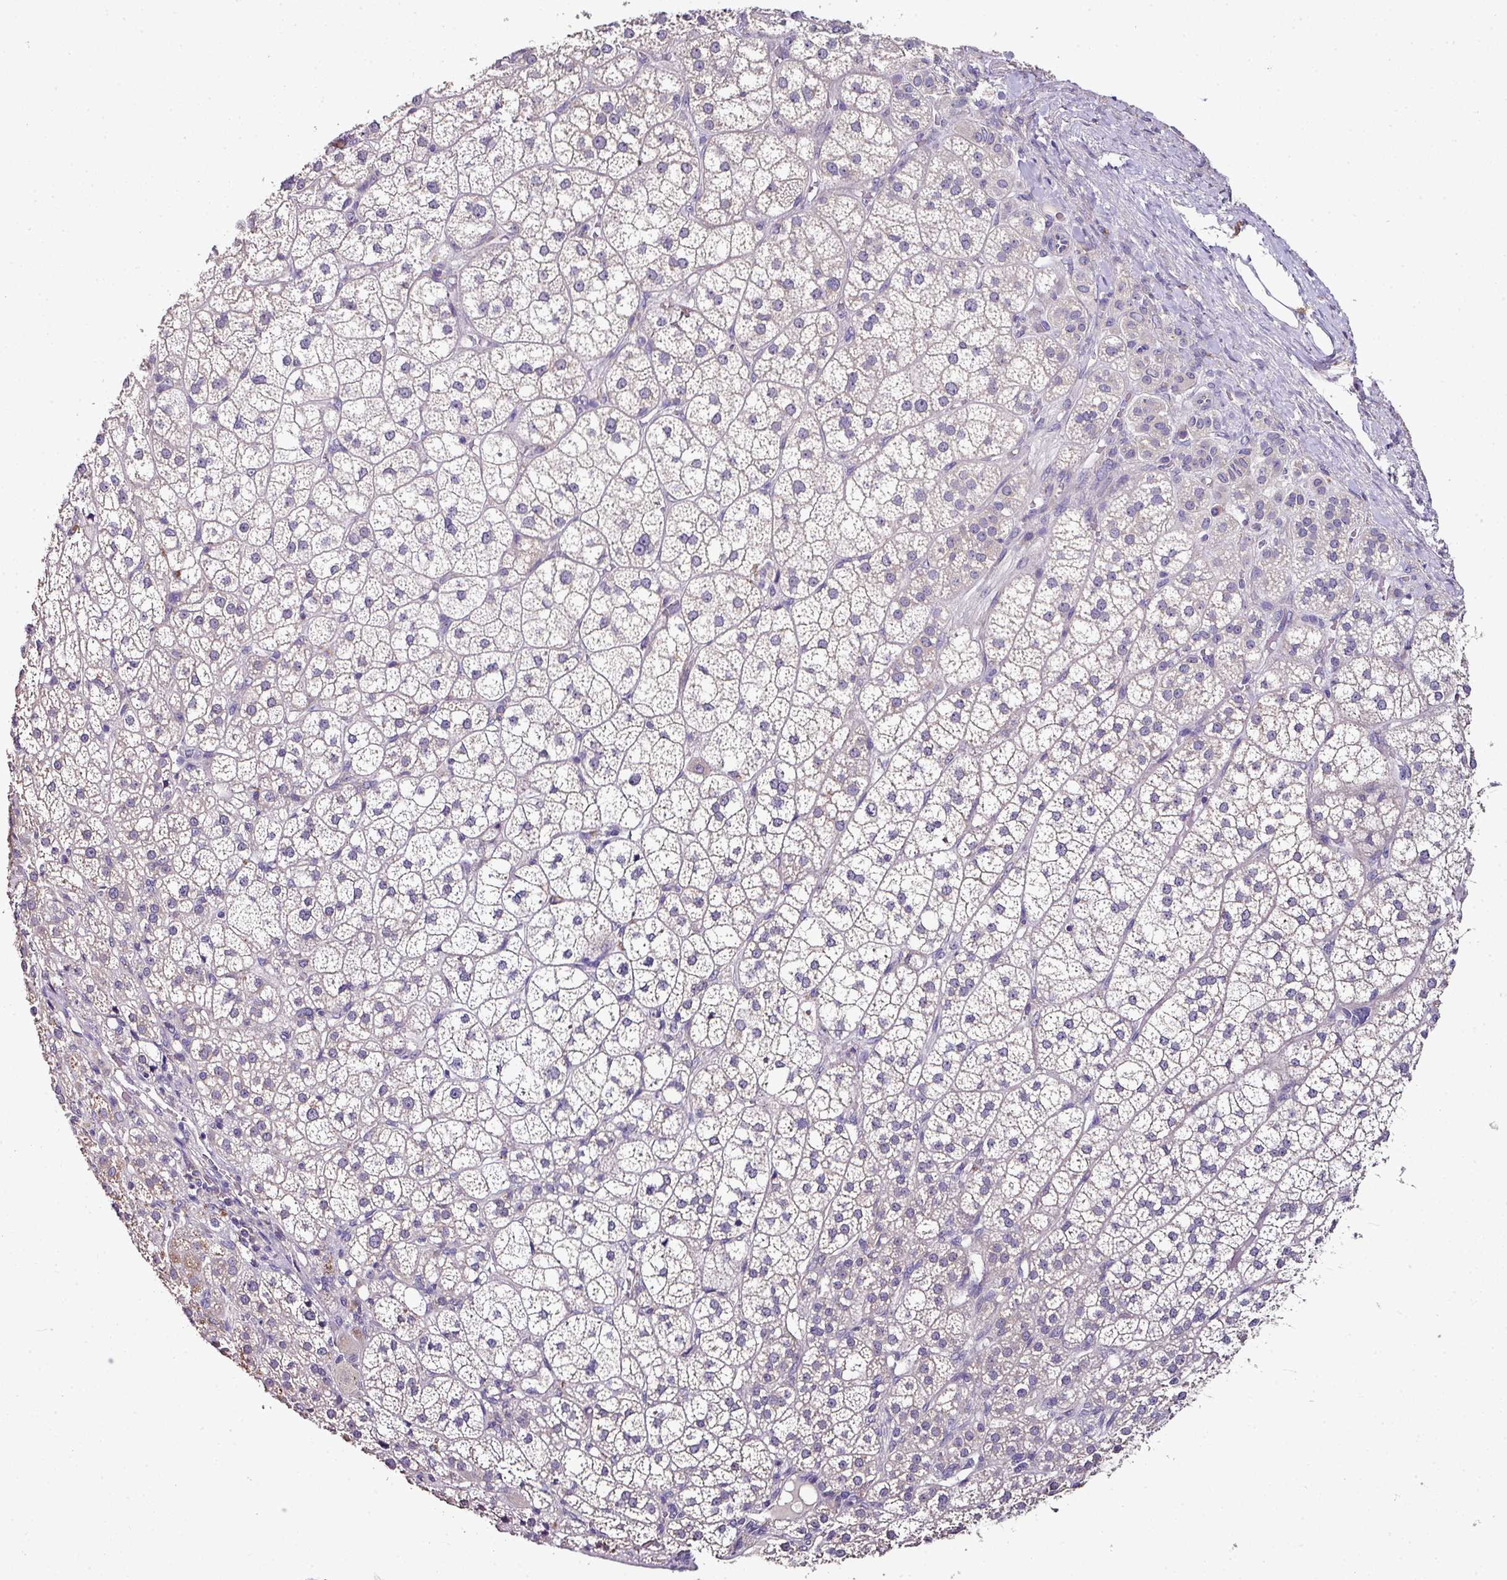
{"staining": {"intensity": "negative", "quantity": "none", "location": "none"}, "tissue": "adrenal gland", "cell_type": "Glandular cells", "image_type": "normal", "snomed": [{"axis": "morphology", "description": "Normal tissue, NOS"}, {"axis": "topography", "description": "Adrenal gland"}], "caption": "IHC photomicrograph of unremarkable adrenal gland stained for a protein (brown), which demonstrates no staining in glandular cells.", "gene": "SKIC2", "patient": {"sex": "female", "age": 60}}